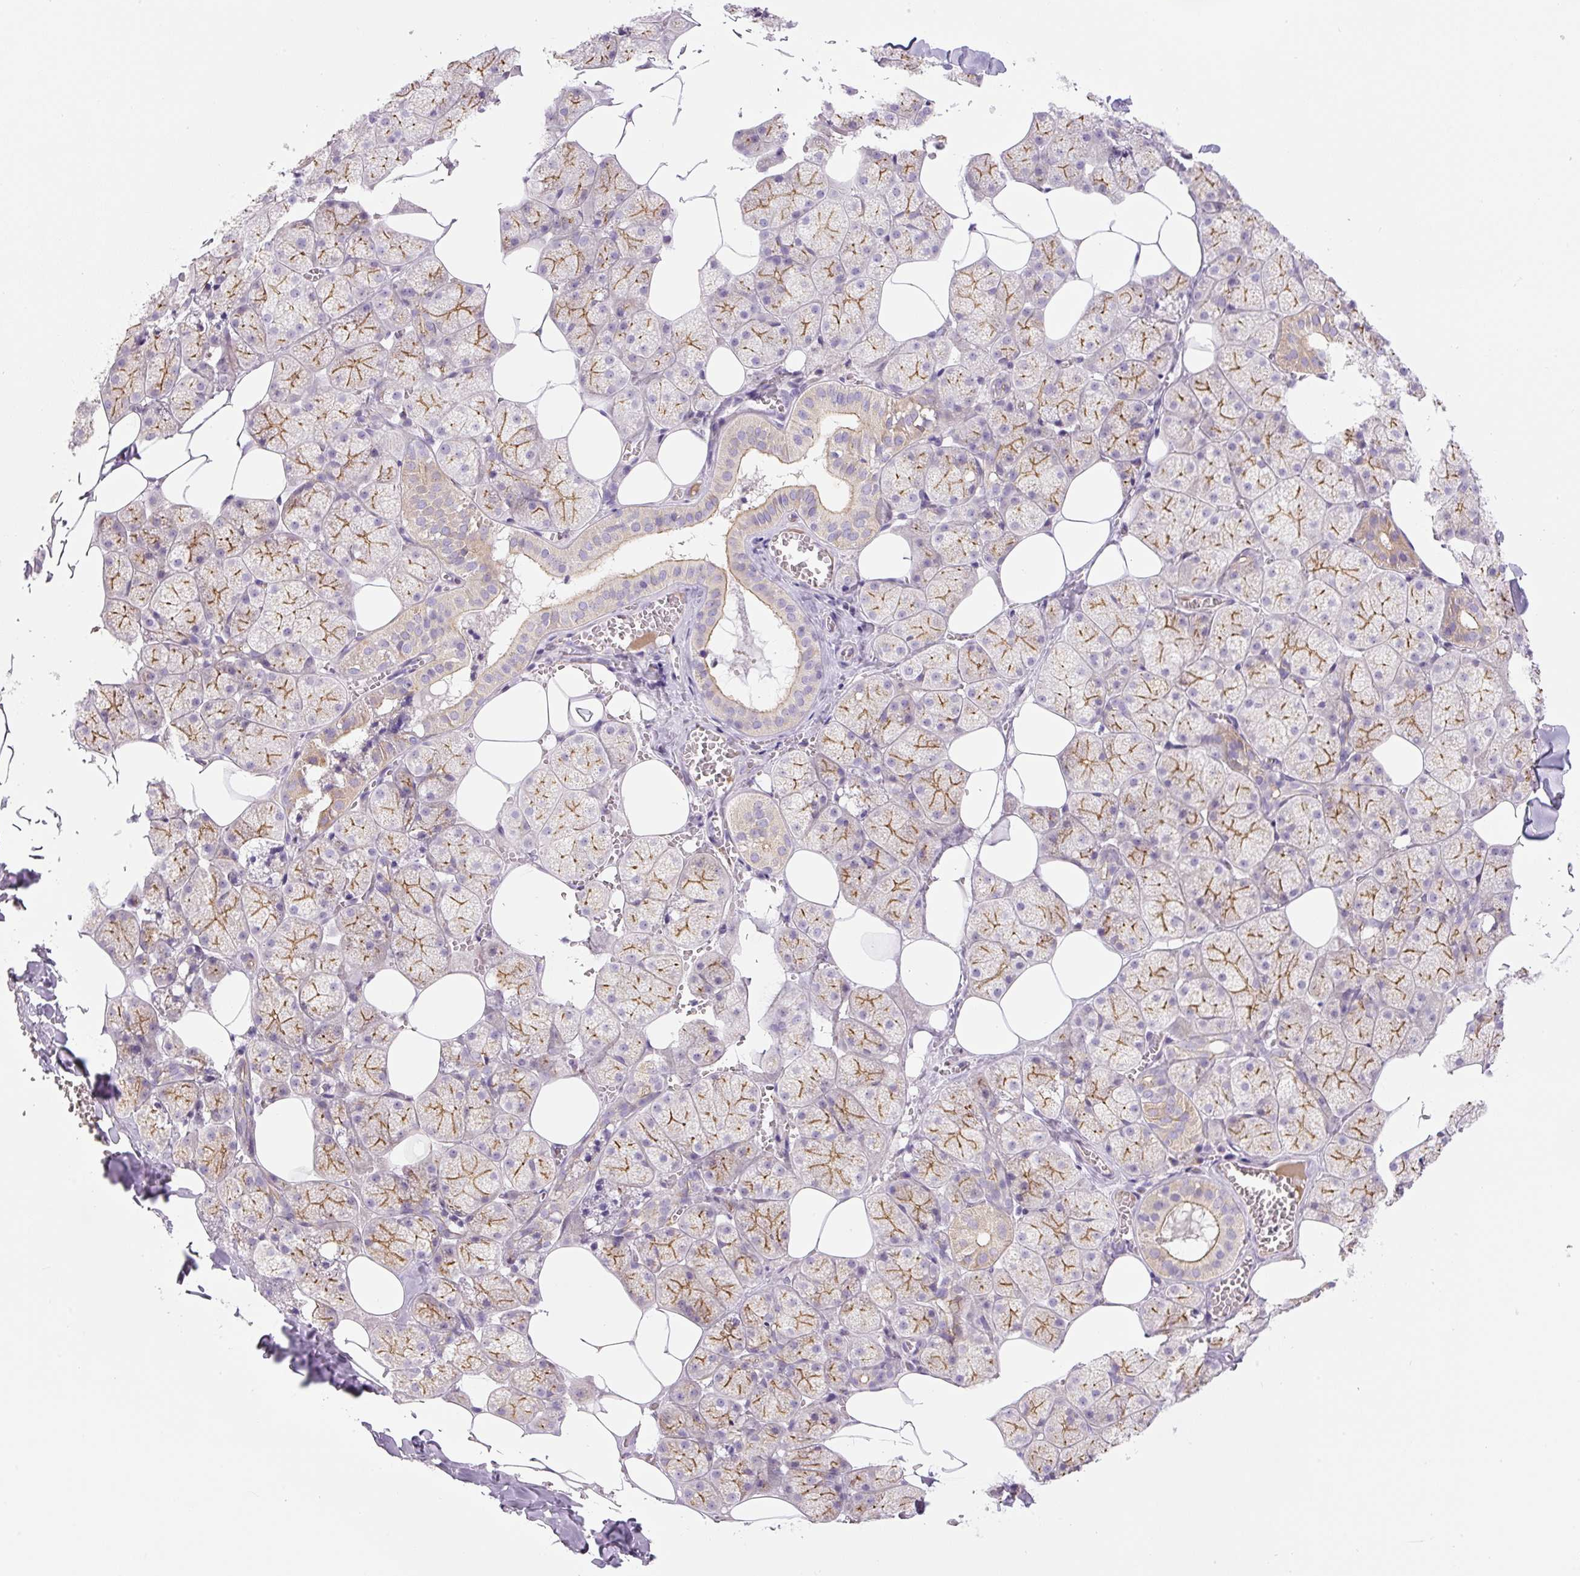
{"staining": {"intensity": "moderate", "quantity": ">75%", "location": "cytoplasmic/membranous"}, "tissue": "salivary gland", "cell_type": "Glandular cells", "image_type": "normal", "snomed": [{"axis": "morphology", "description": "Normal tissue, NOS"}, {"axis": "topography", "description": "Salivary gland"}, {"axis": "topography", "description": "Peripheral nerve tissue"}], "caption": "Immunohistochemical staining of unremarkable salivary gland demonstrates moderate cytoplasmic/membranous protein expression in about >75% of glandular cells.", "gene": "CCNI2", "patient": {"sex": "male", "age": 38}}